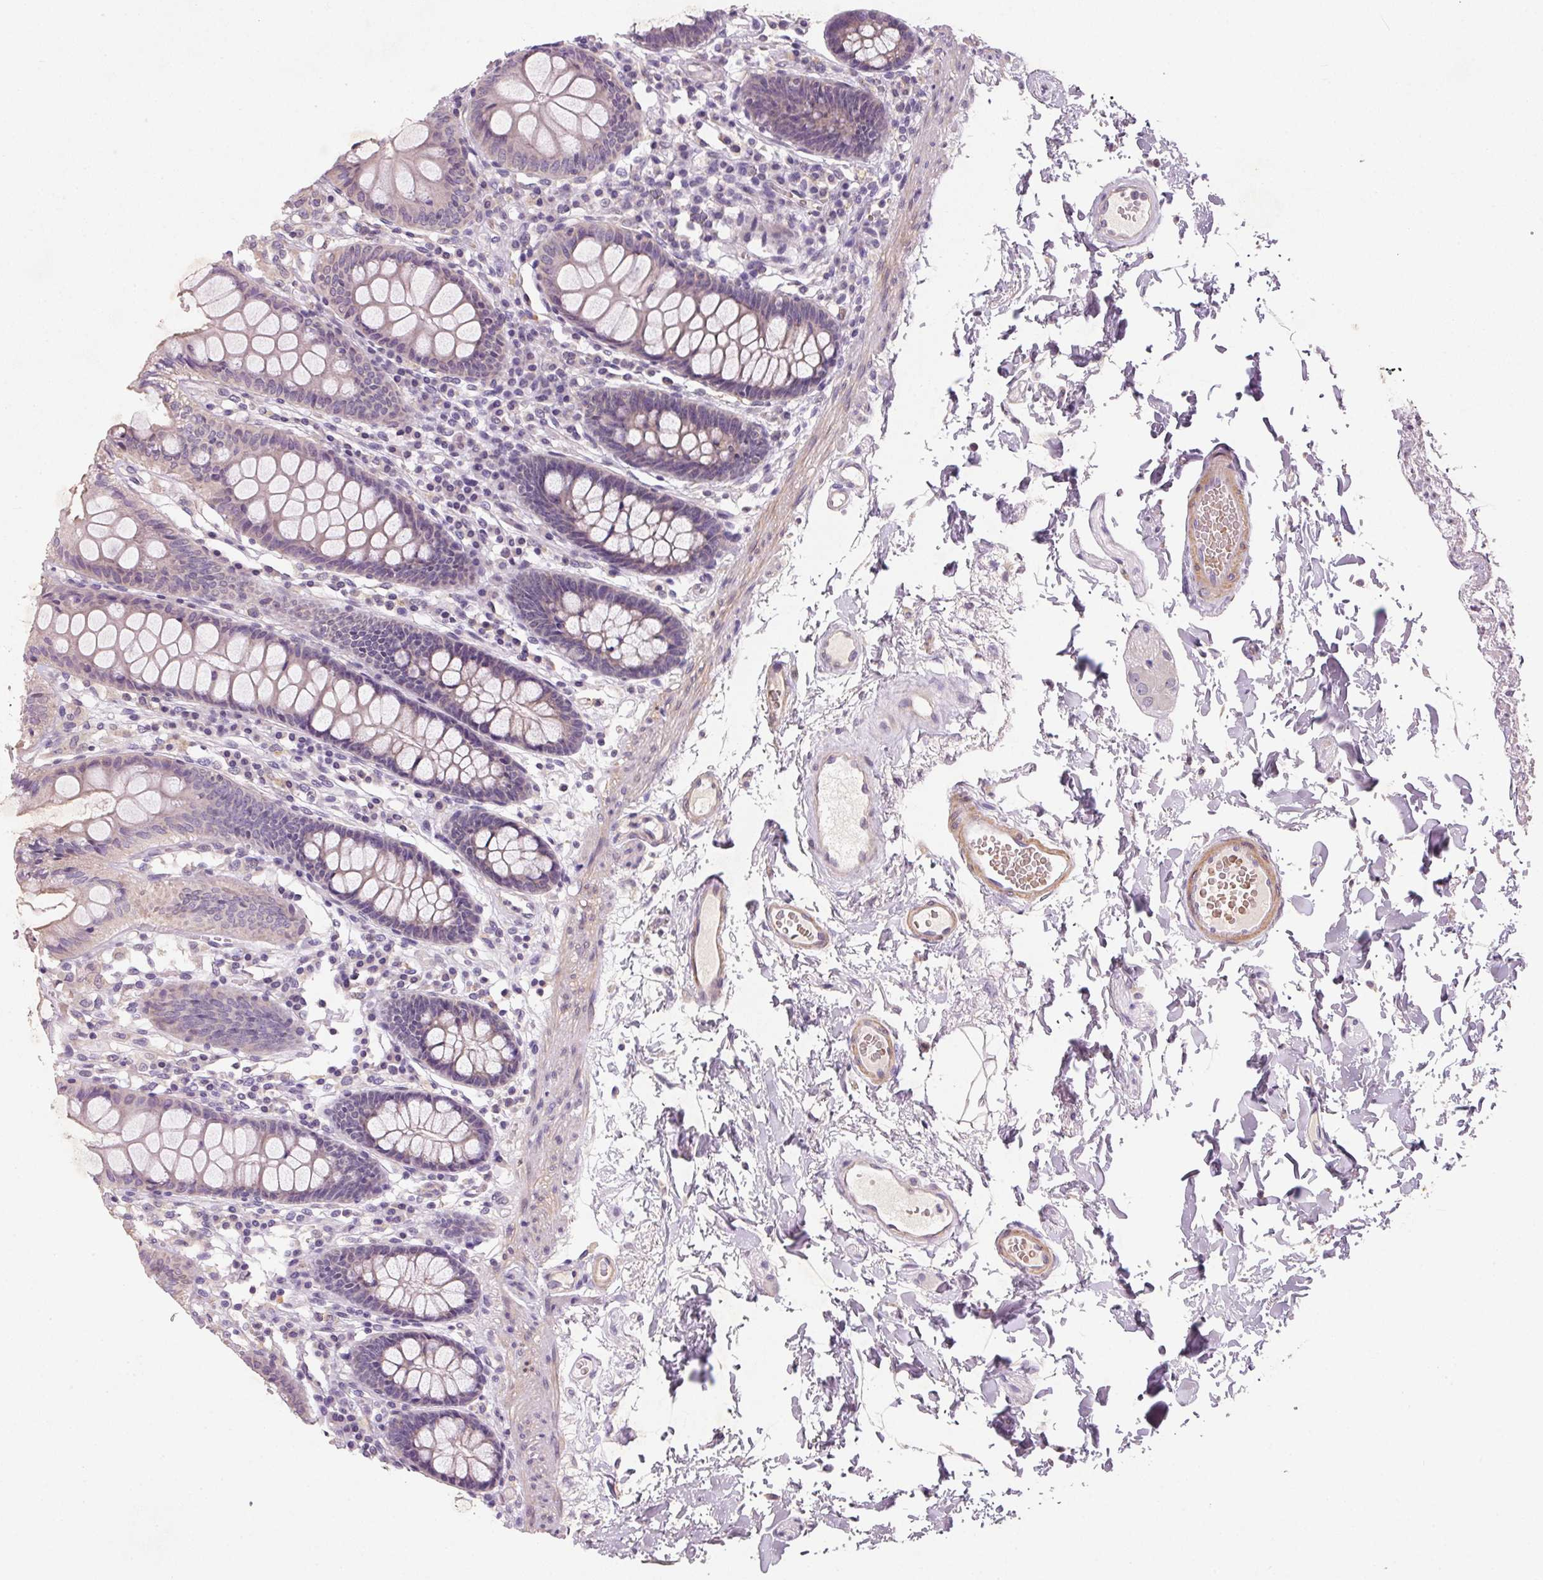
{"staining": {"intensity": "weak", "quantity": ">75%", "location": "cytoplasmic/membranous"}, "tissue": "colon", "cell_type": "Endothelial cells", "image_type": "normal", "snomed": [{"axis": "morphology", "description": "Normal tissue, NOS"}, {"axis": "topography", "description": "Colon"}], "caption": "Colon stained with IHC displays weak cytoplasmic/membranous positivity in about >75% of endothelial cells. (DAB (3,3'-diaminobenzidine) = brown stain, brightfield microscopy at high magnification).", "gene": "KCNK15", "patient": {"sex": "male", "age": 84}}